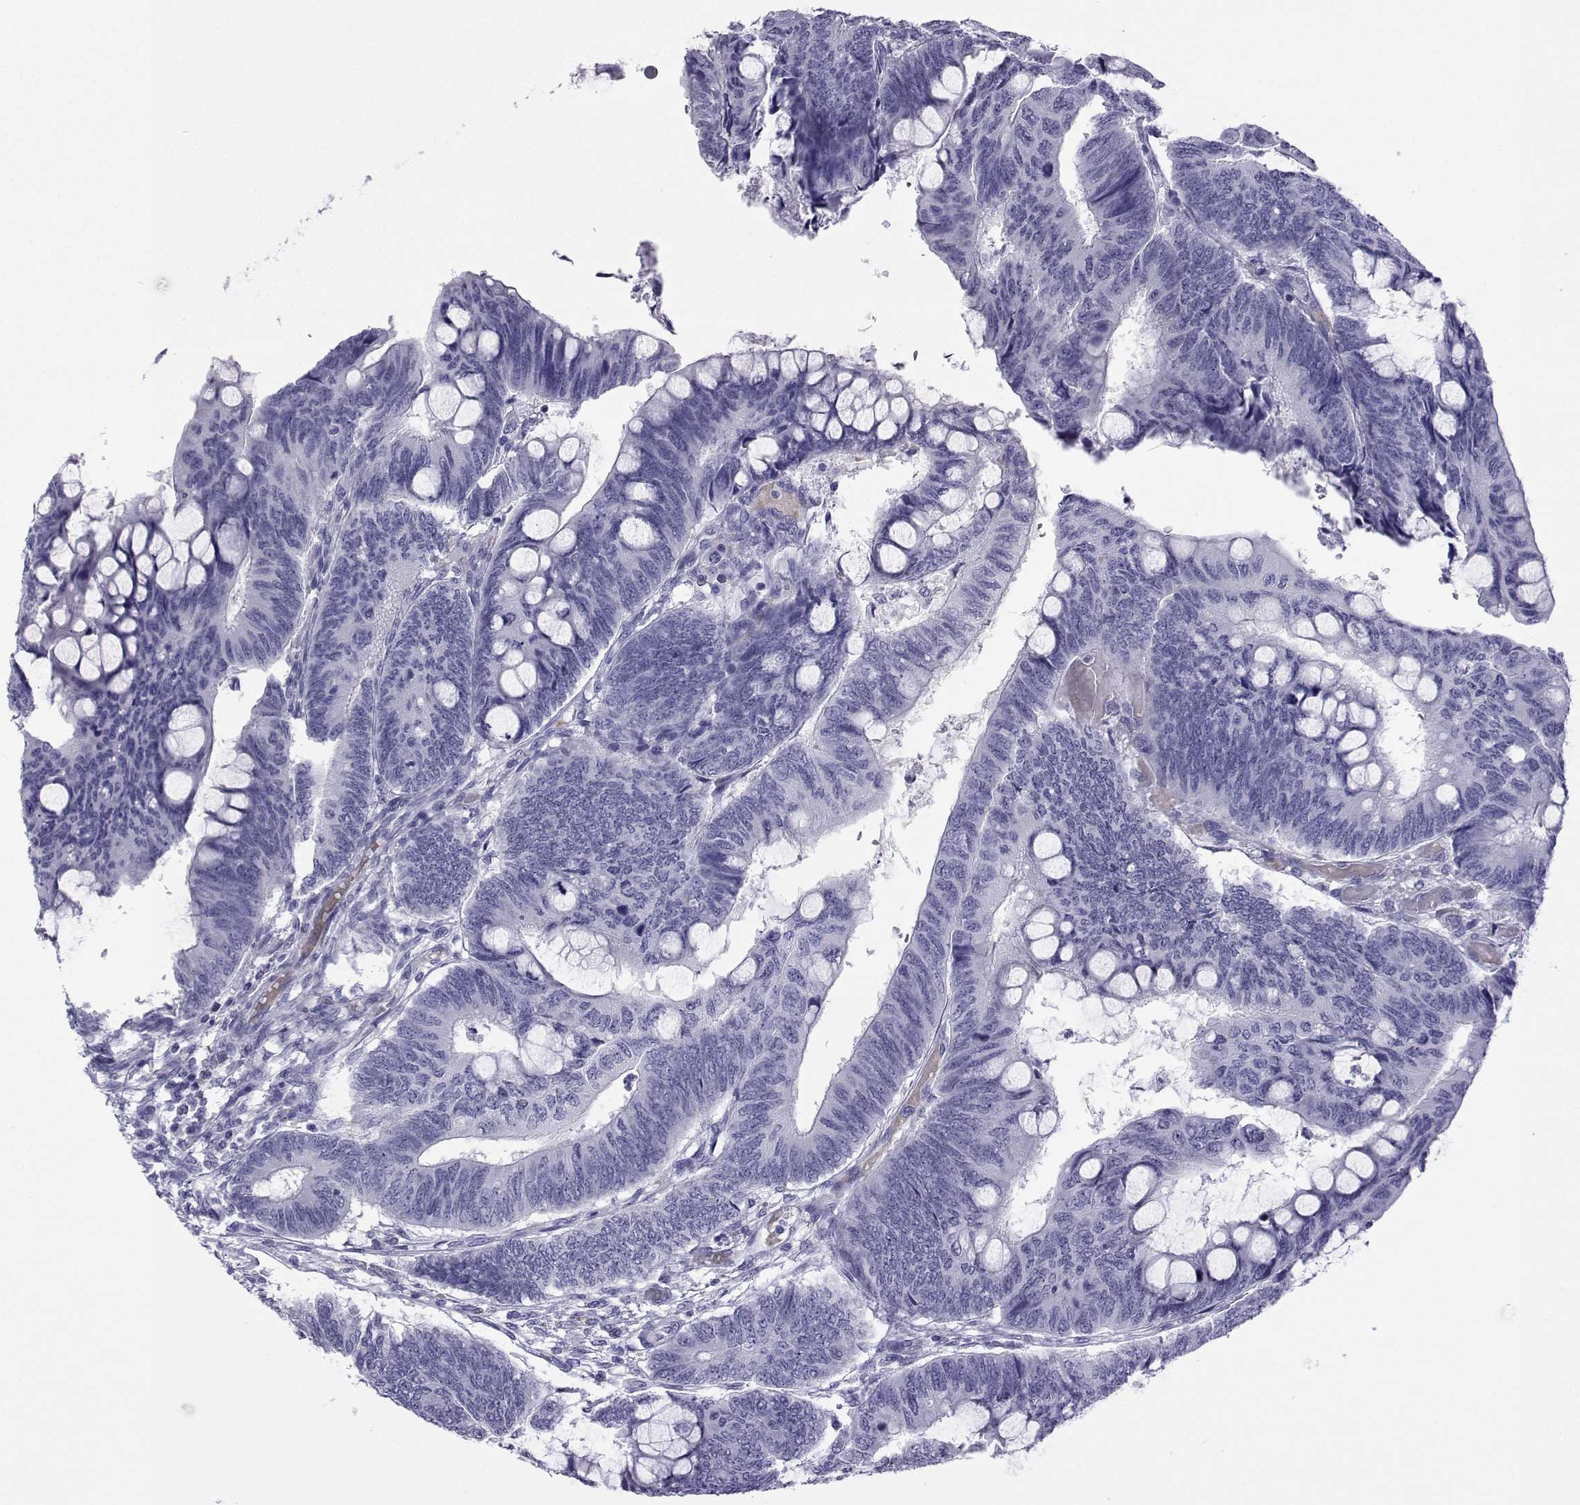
{"staining": {"intensity": "negative", "quantity": "none", "location": "none"}, "tissue": "colorectal cancer", "cell_type": "Tumor cells", "image_type": "cancer", "snomed": [{"axis": "morphology", "description": "Normal tissue, NOS"}, {"axis": "morphology", "description": "Adenocarcinoma, NOS"}, {"axis": "topography", "description": "Rectum"}], "caption": "Immunohistochemistry histopathology image of neoplastic tissue: adenocarcinoma (colorectal) stained with DAB exhibits no significant protein positivity in tumor cells.", "gene": "ACTL7A", "patient": {"sex": "male", "age": 92}}